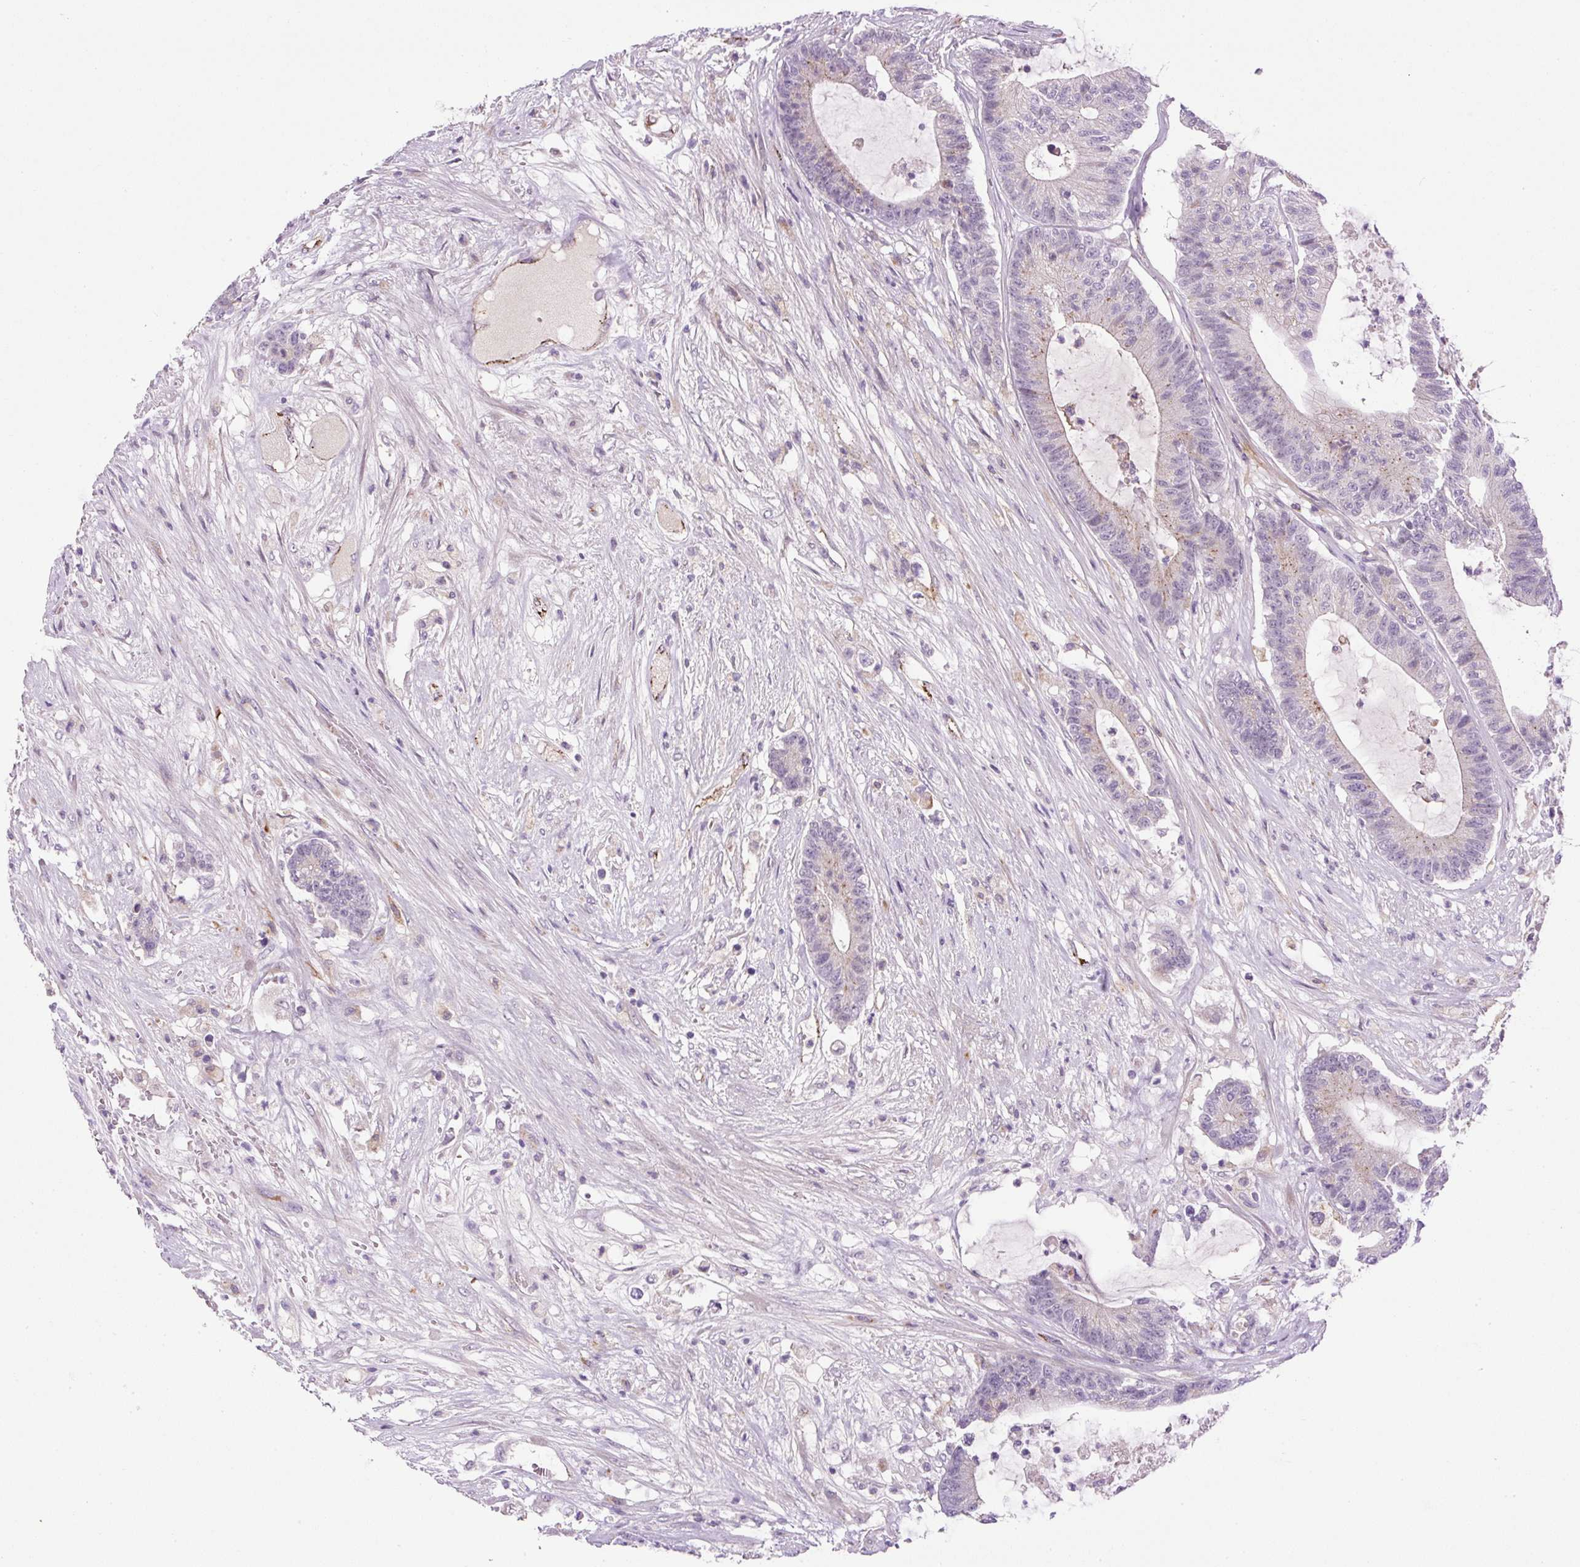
{"staining": {"intensity": "weak", "quantity": "25%-75%", "location": "cytoplasmic/membranous"}, "tissue": "colorectal cancer", "cell_type": "Tumor cells", "image_type": "cancer", "snomed": [{"axis": "morphology", "description": "Adenocarcinoma, NOS"}, {"axis": "topography", "description": "Colon"}], "caption": "Immunohistochemical staining of human colorectal adenocarcinoma shows low levels of weak cytoplasmic/membranous protein staining in approximately 25%-75% of tumor cells.", "gene": "LEFTY2", "patient": {"sex": "female", "age": 84}}